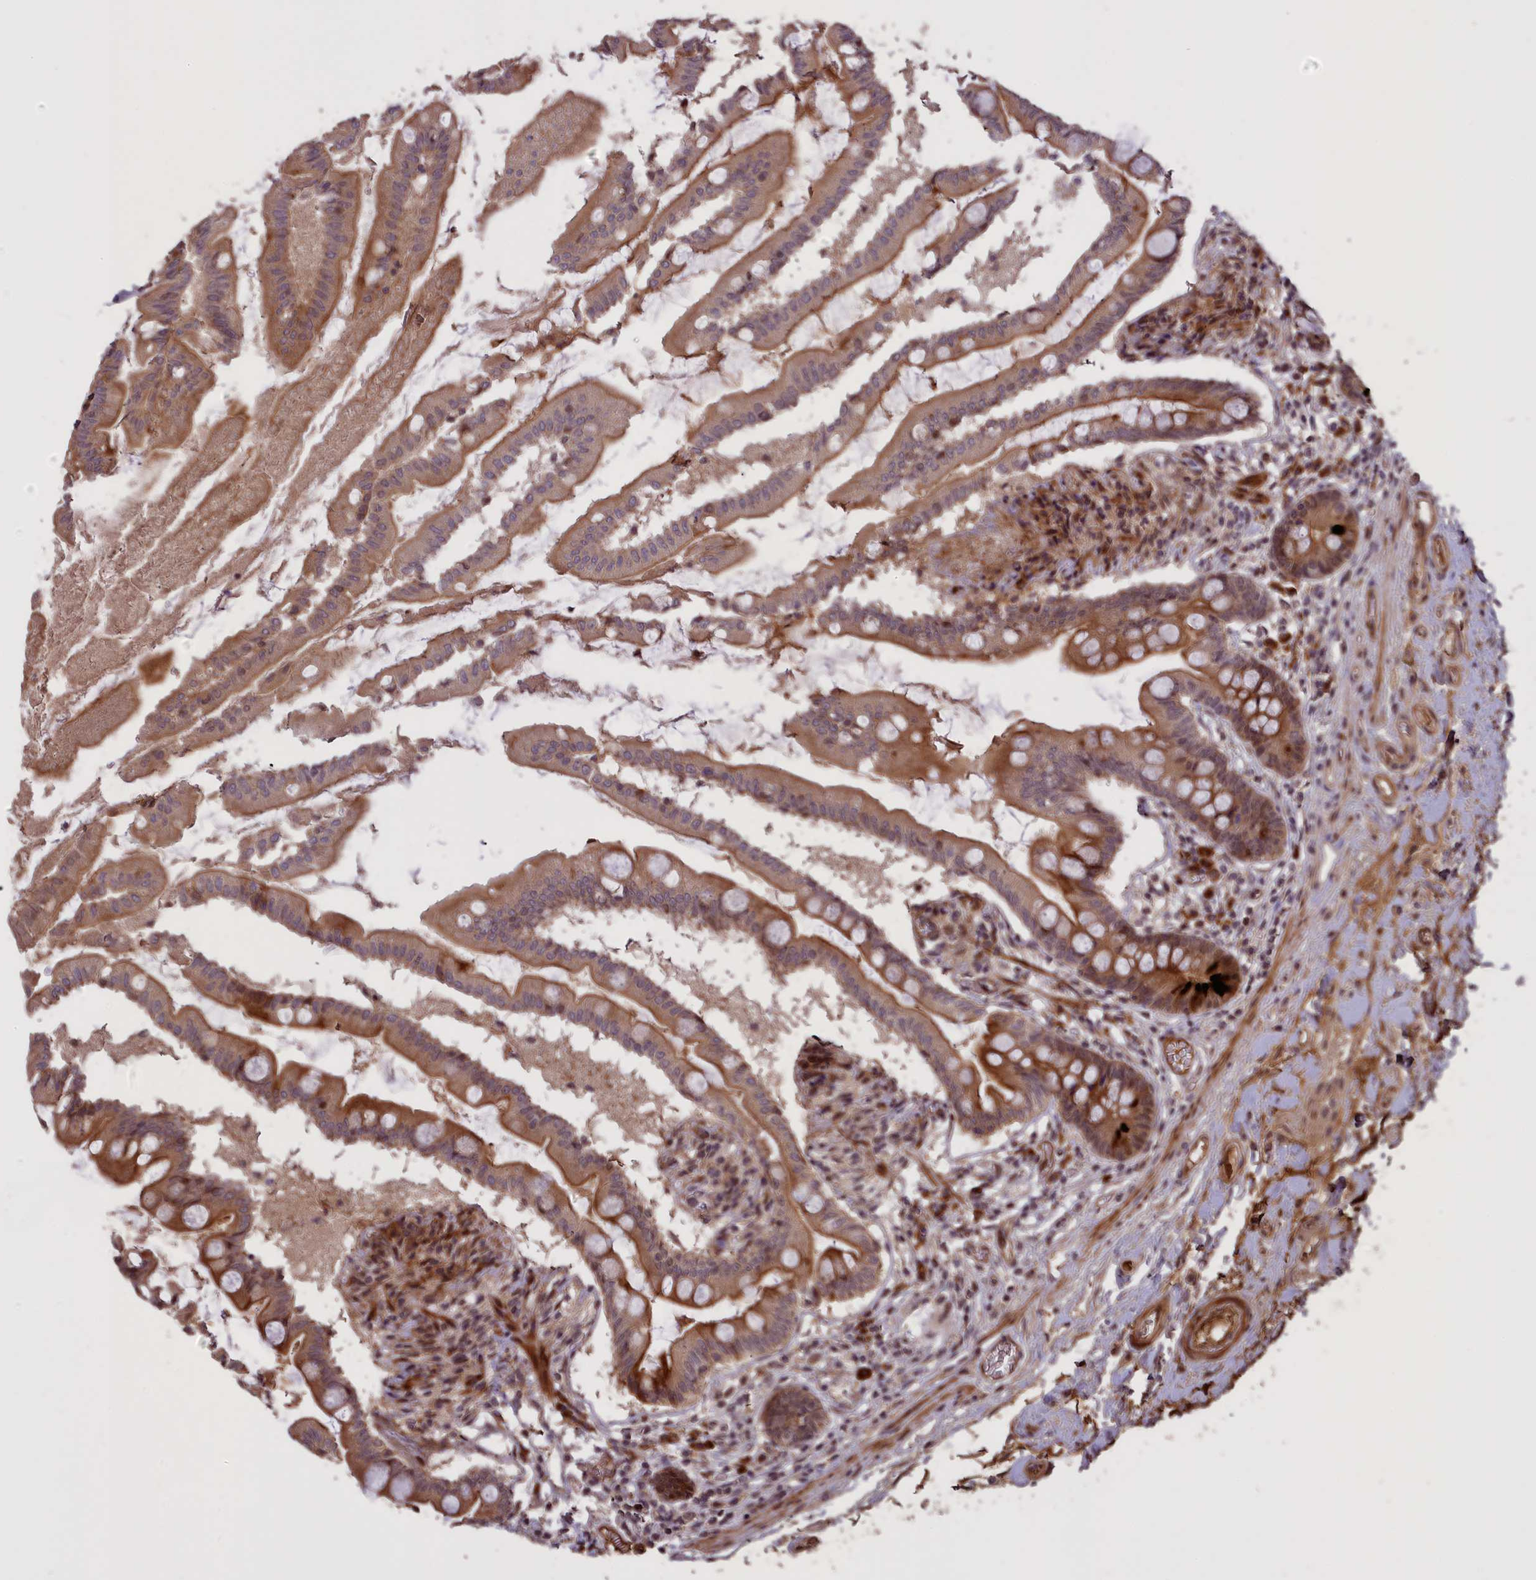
{"staining": {"intensity": "moderate", "quantity": ">75%", "location": "cytoplasmic/membranous"}, "tissue": "small intestine", "cell_type": "Glandular cells", "image_type": "normal", "snomed": [{"axis": "morphology", "description": "Normal tissue, NOS"}, {"axis": "topography", "description": "Small intestine"}], "caption": "Benign small intestine shows moderate cytoplasmic/membranous positivity in about >75% of glandular cells.", "gene": "ENHO", "patient": {"sex": "female", "age": 56}}